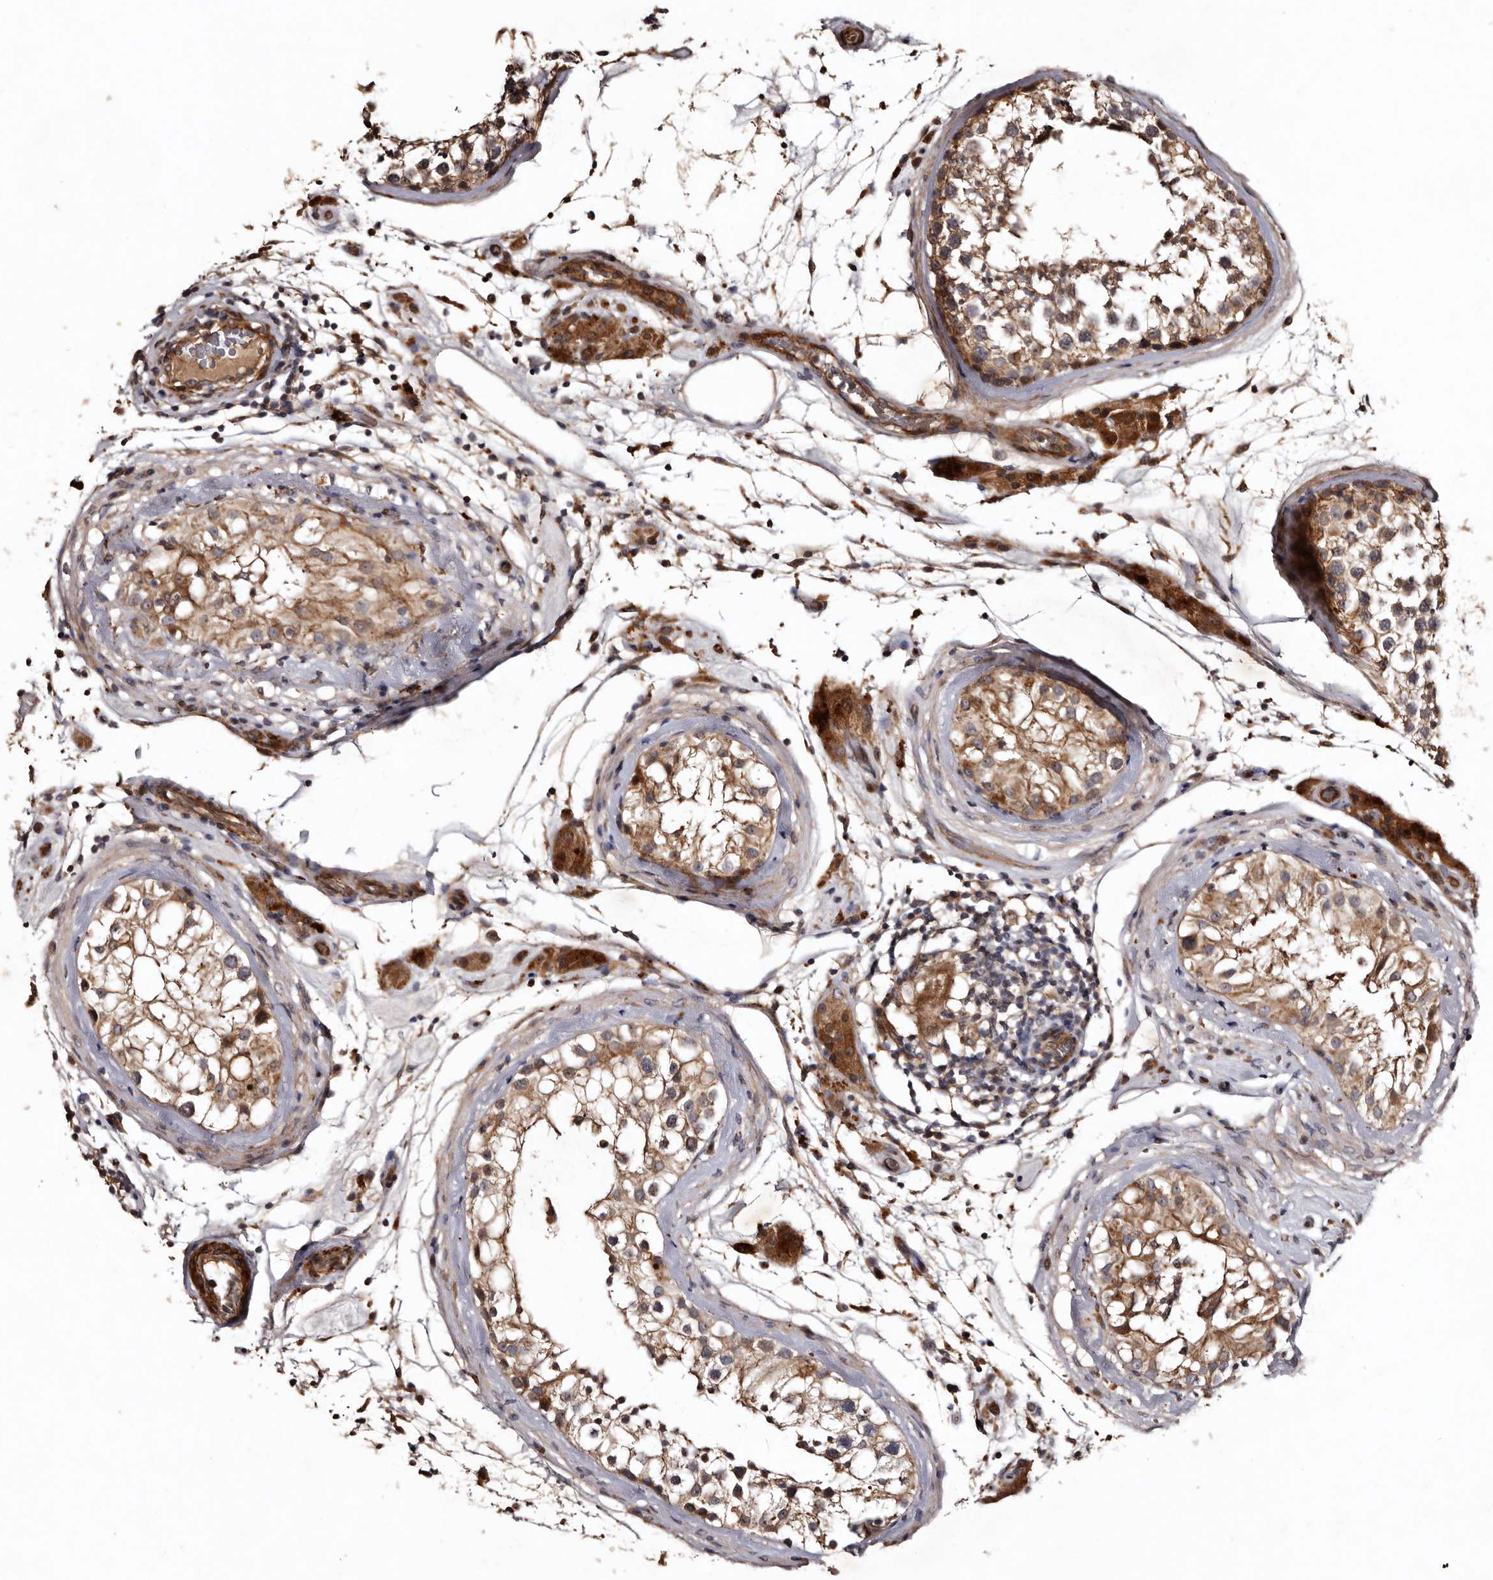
{"staining": {"intensity": "moderate", "quantity": ">75%", "location": "cytoplasmic/membranous"}, "tissue": "testis", "cell_type": "Cells in seminiferous ducts", "image_type": "normal", "snomed": [{"axis": "morphology", "description": "Normal tissue, NOS"}, {"axis": "topography", "description": "Testis"}], "caption": "Normal testis shows moderate cytoplasmic/membranous expression in approximately >75% of cells in seminiferous ducts, visualized by immunohistochemistry. Immunohistochemistry (ihc) stains the protein of interest in brown and the nuclei are stained blue.", "gene": "PRKD3", "patient": {"sex": "male", "age": 46}}